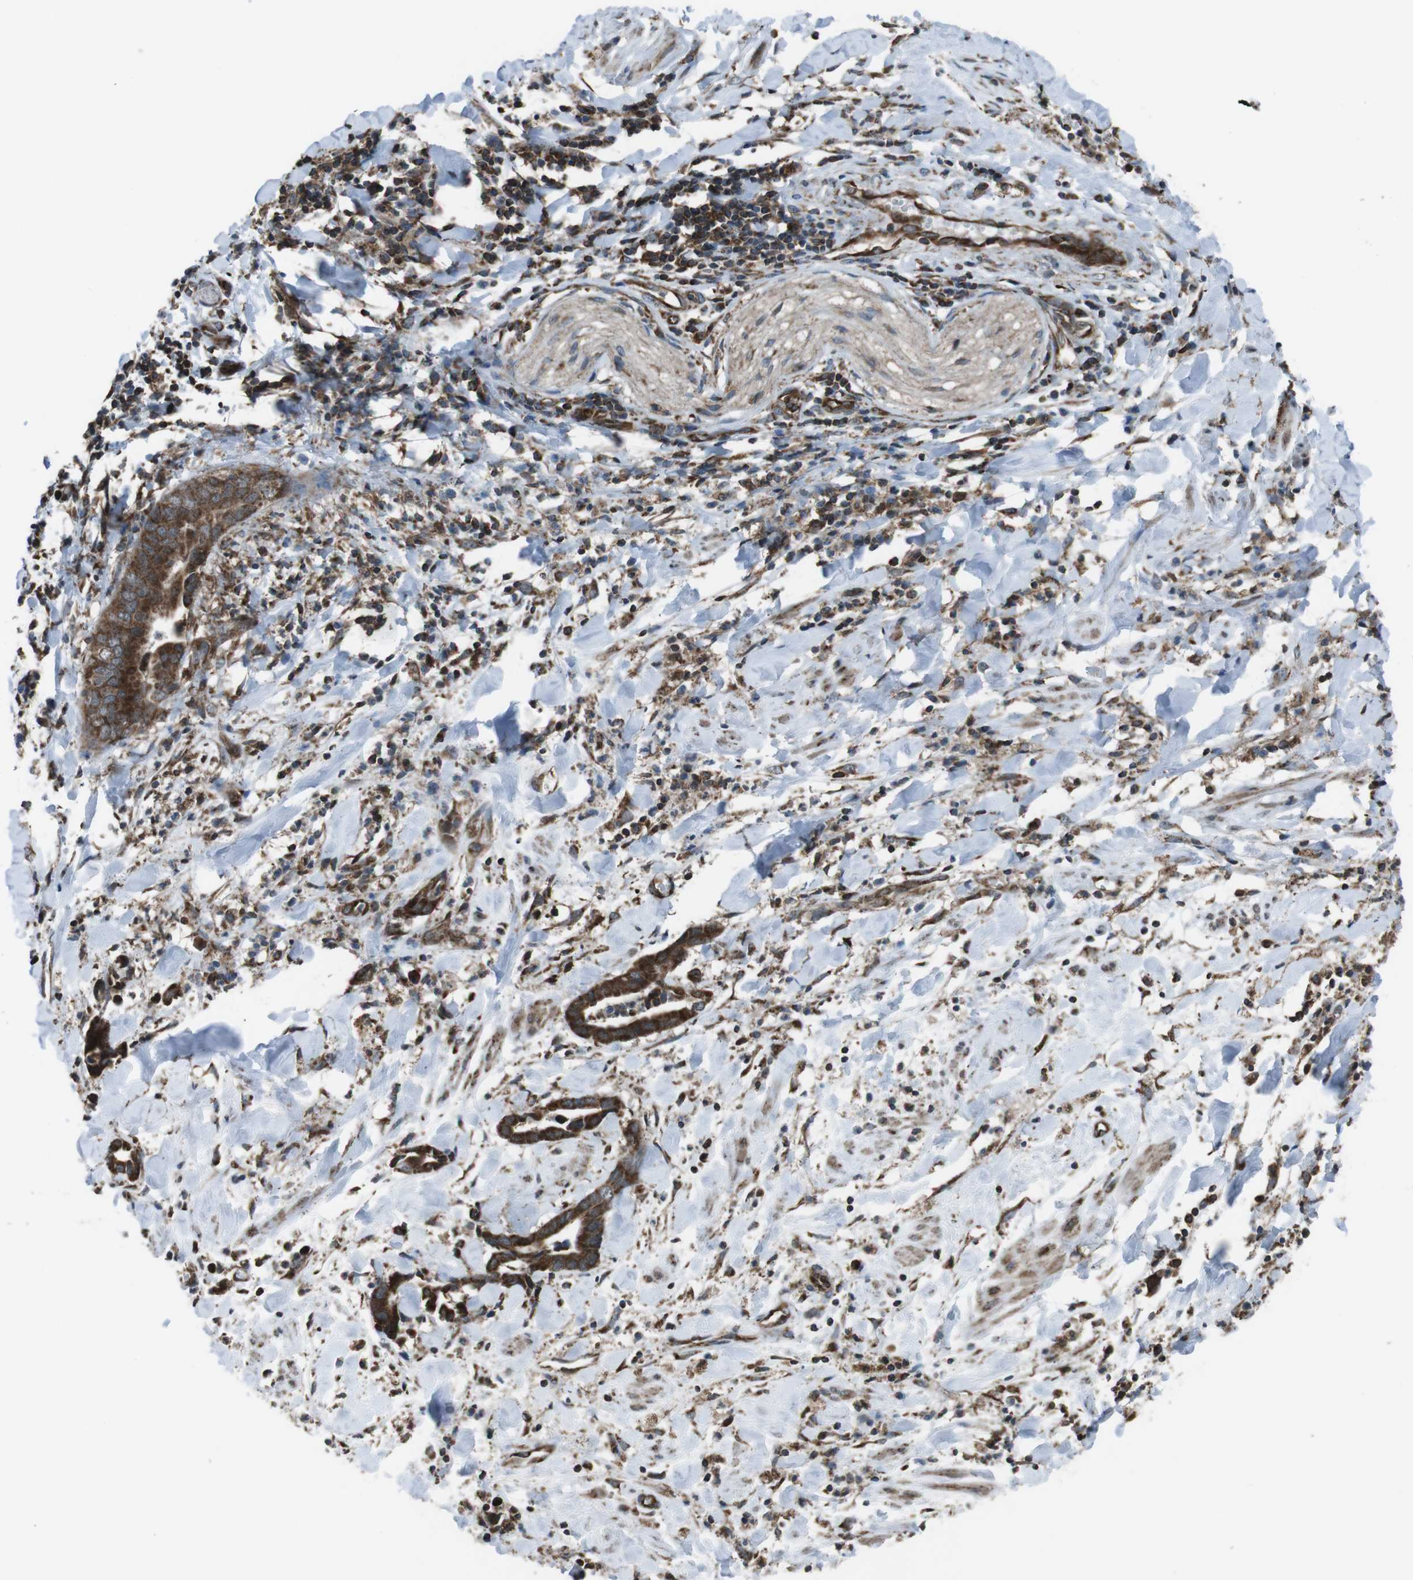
{"staining": {"intensity": "moderate", "quantity": ">75%", "location": "cytoplasmic/membranous"}, "tissue": "cervical cancer", "cell_type": "Tumor cells", "image_type": "cancer", "snomed": [{"axis": "morphology", "description": "Adenocarcinoma, NOS"}, {"axis": "topography", "description": "Cervix"}], "caption": "Immunohistochemistry (IHC) micrograph of neoplastic tissue: cervical cancer (adenocarcinoma) stained using immunohistochemistry exhibits medium levels of moderate protein expression localized specifically in the cytoplasmic/membranous of tumor cells, appearing as a cytoplasmic/membranous brown color.", "gene": "GIMAP8", "patient": {"sex": "female", "age": 44}}